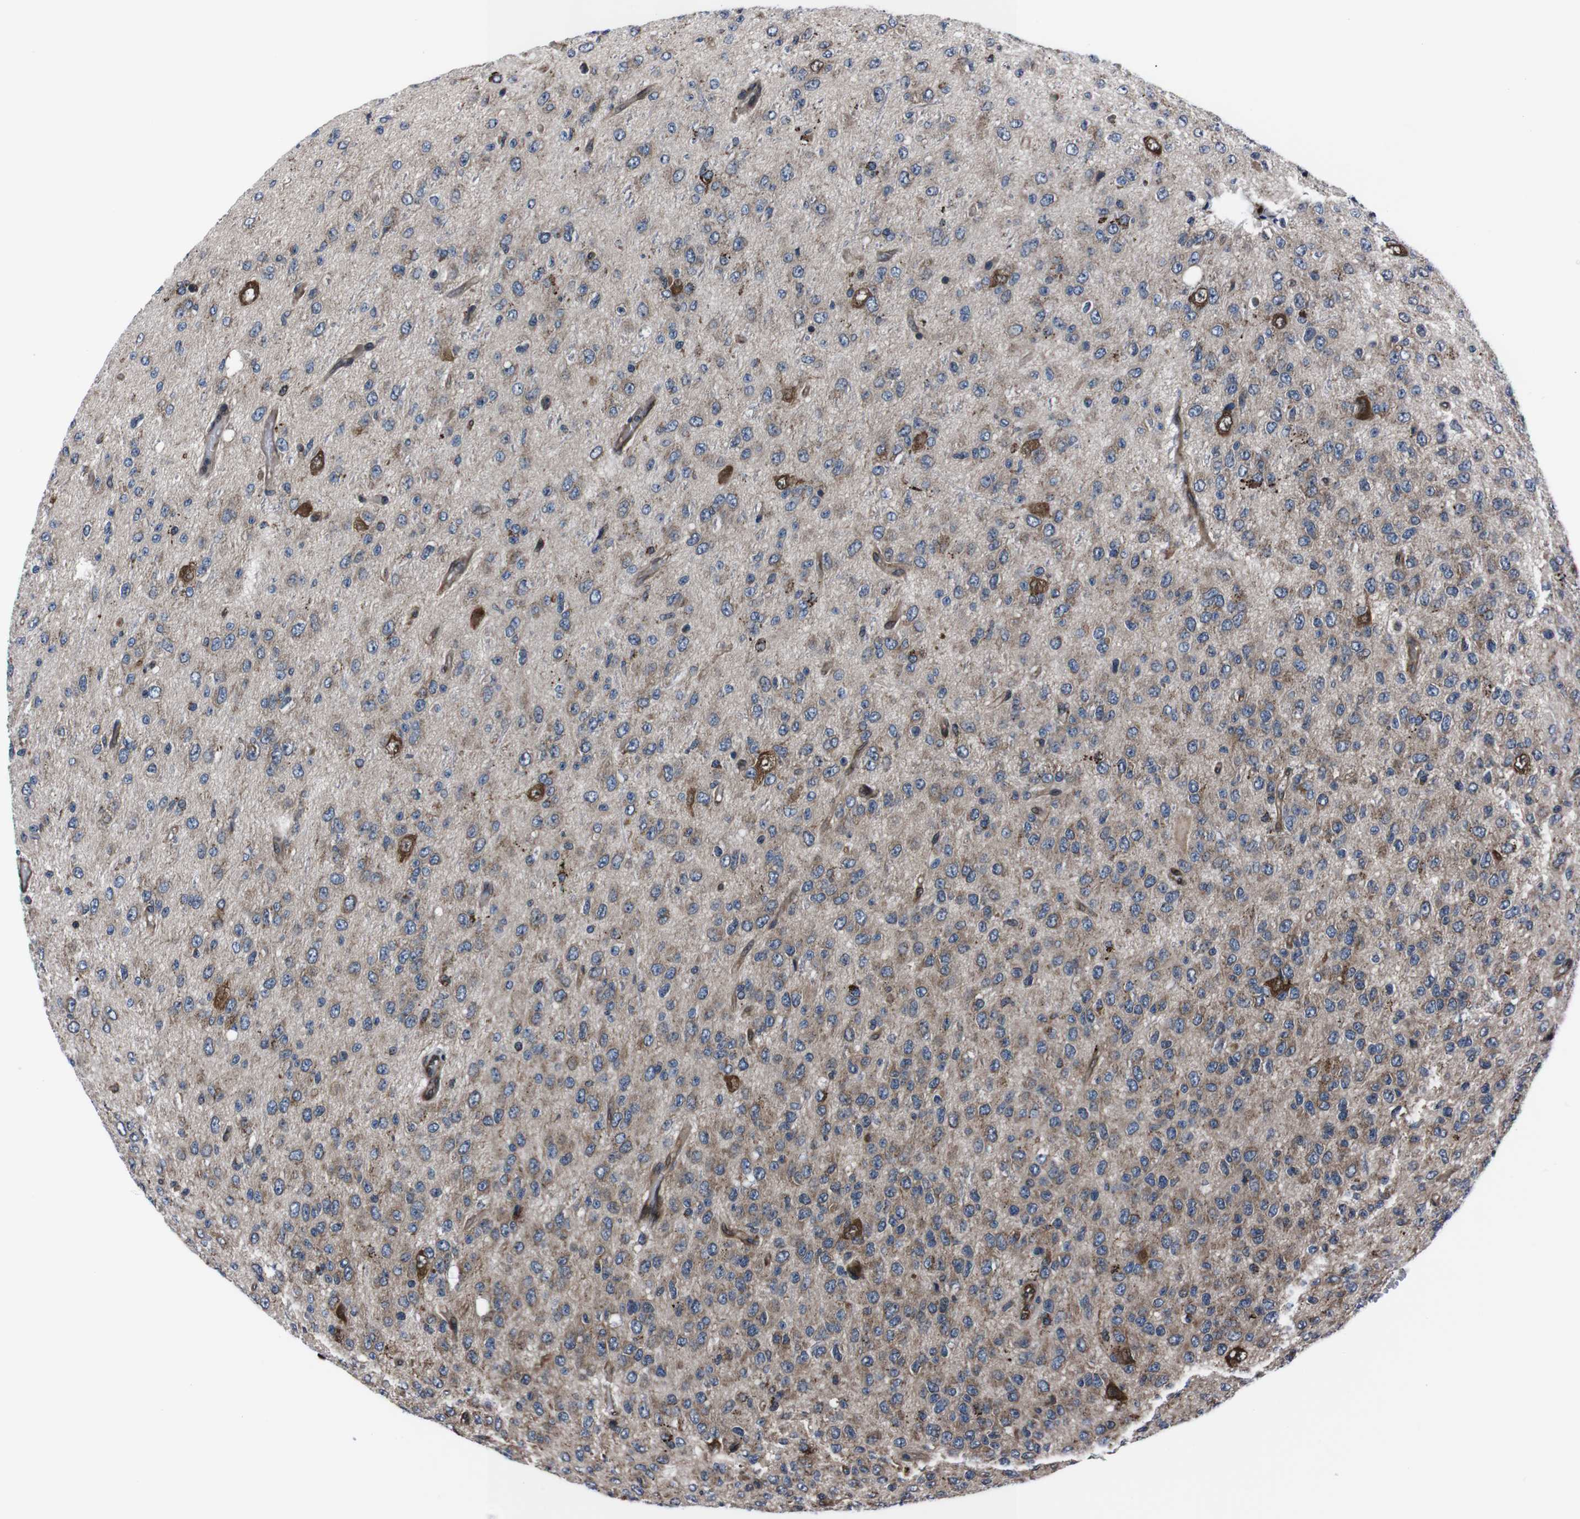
{"staining": {"intensity": "weak", "quantity": "25%-75%", "location": "cytoplasmic/membranous"}, "tissue": "glioma", "cell_type": "Tumor cells", "image_type": "cancer", "snomed": [{"axis": "morphology", "description": "Glioma, malignant, High grade"}, {"axis": "topography", "description": "pancreas cauda"}], "caption": "This photomicrograph reveals immunohistochemistry staining of human malignant glioma (high-grade), with low weak cytoplasmic/membranous expression in approximately 25%-75% of tumor cells.", "gene": "EIF4A2", "patient": {"sex": "male", "age": 60}}